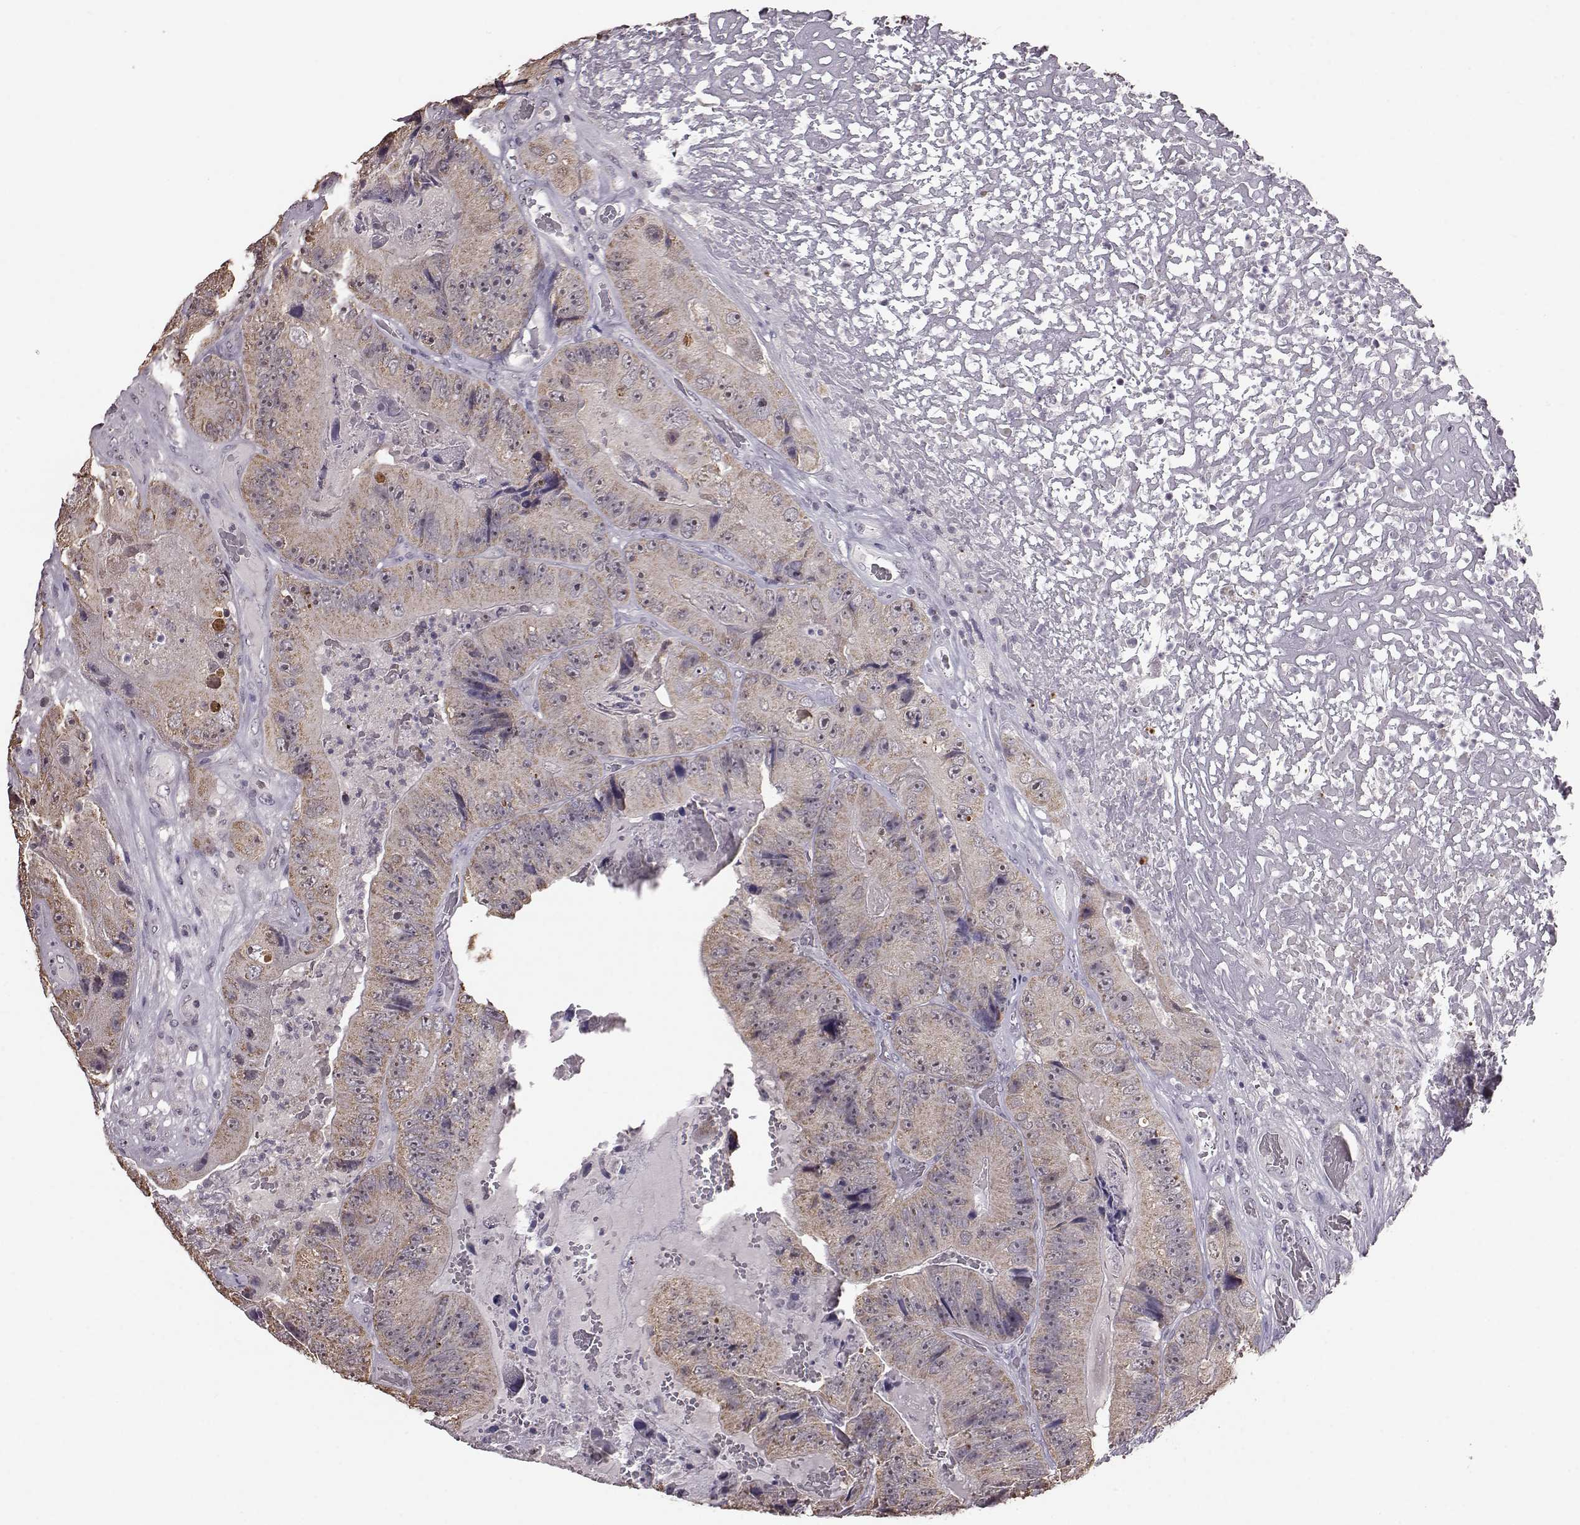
{"staining": {"intensity": "weak", "quantity": "25%-75%", "location": "cytoplasmic/membranous"}, "tissue": "colorectal cancer", "cell_type": "Tumor cells", "image_type": "cancer", "snomed": [{"axis": "morphology", "description": "Adenocarcinoma, NOS"}, {"axis": "topography", "description": "Colon"}], "caption": "Immunohistochemistry (DAB) staining of colorectal cancer exhibits weak cytoplasmic/membranous protein staining in approximately 25%-75% of tumor cells.", "gene": "ALDH3A1", "patient": {"sex": "female", "age": 86}}